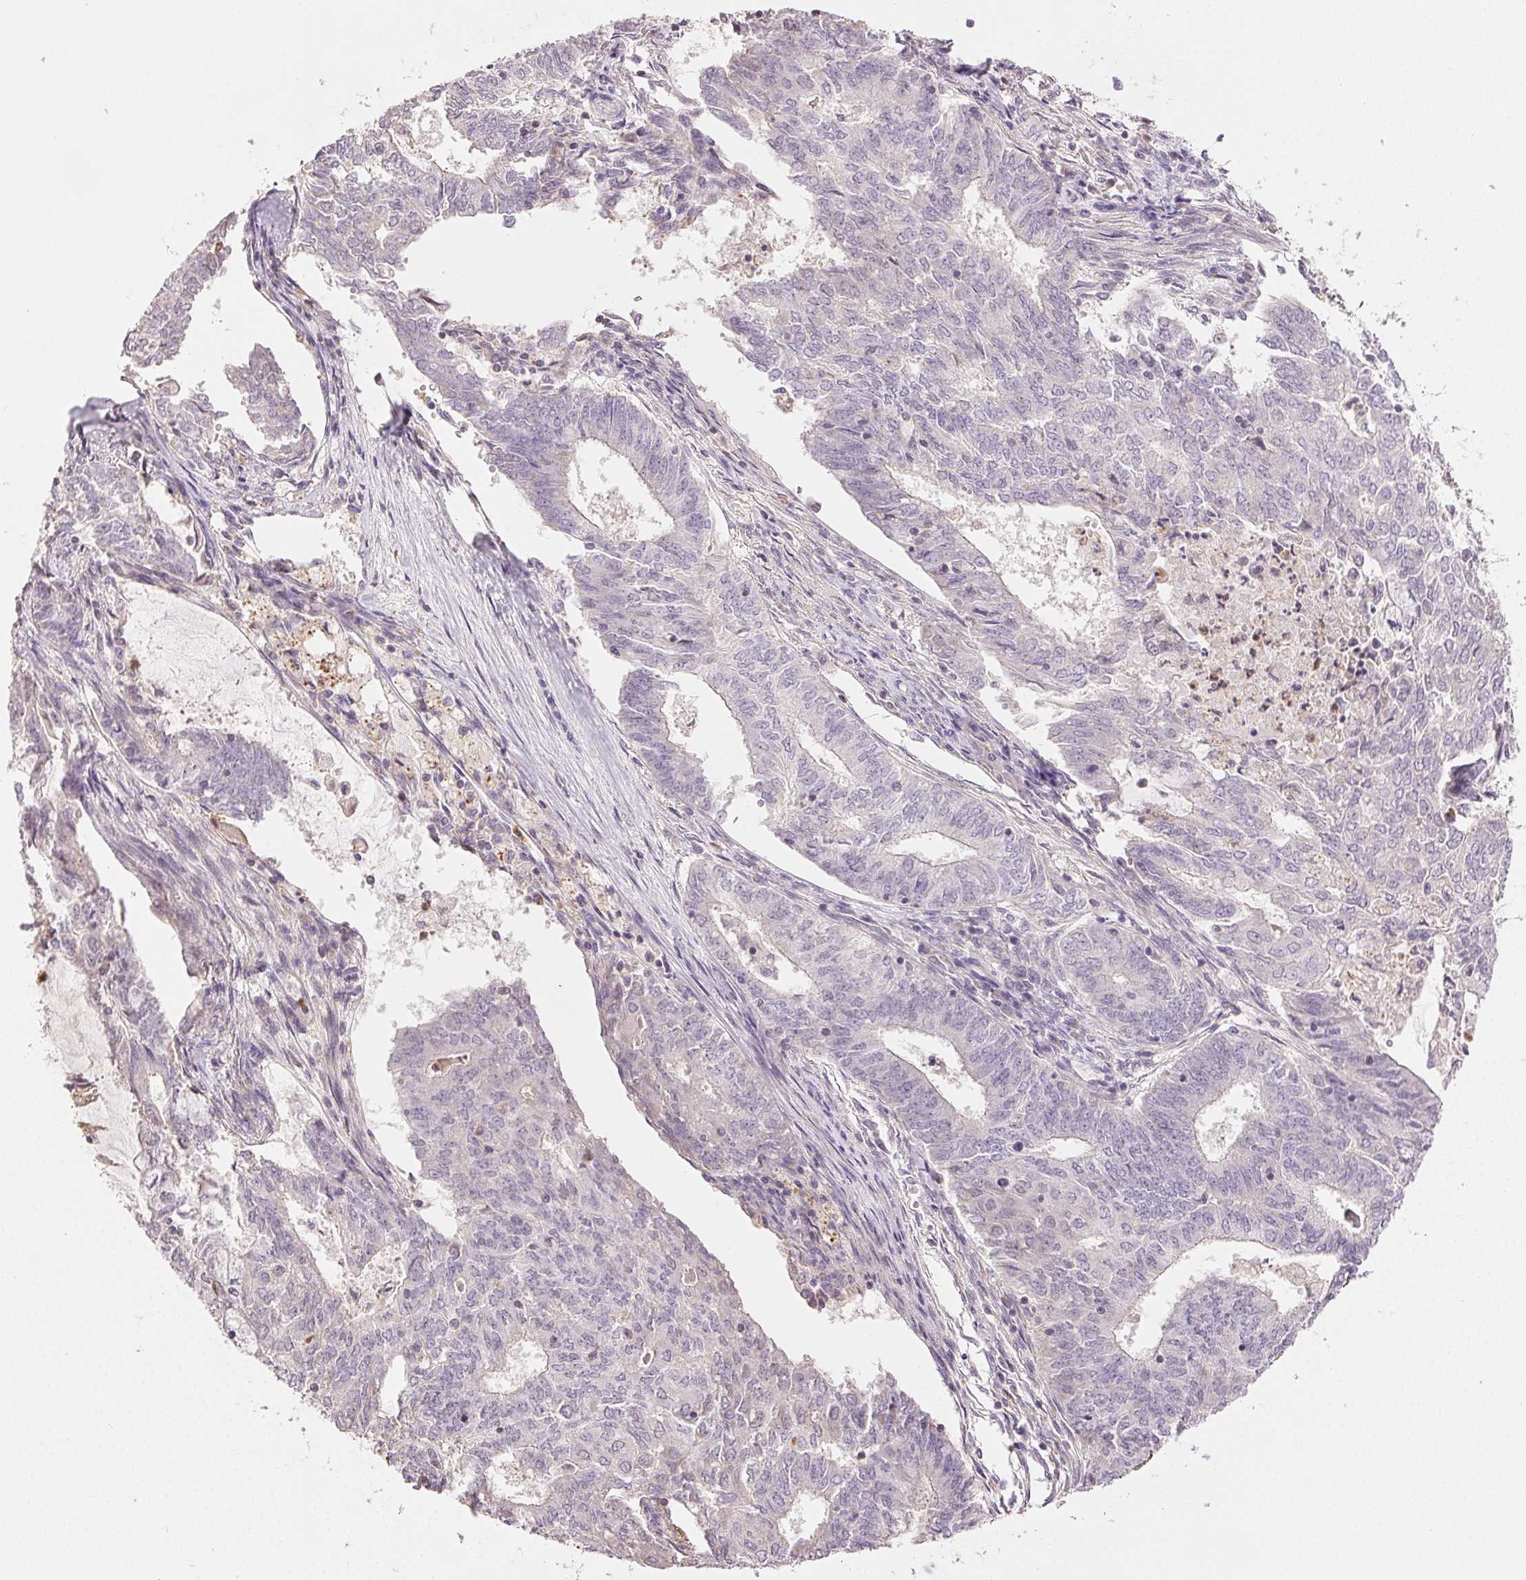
{"staining": {"intensity": "negative", "quantity": "none", "location": "none"}, "tissue": "endometrial cancer", "cell_type": "Tumor cells", "image_type": "cancer", "snomed": [{"axis": "morphology", "description": "Adenocarcinoma, NOS"}, {"axis": "topography", "description": "Endometrium"}], "caption": "The IHC histopathology image has no significant positivity in tumor cells of endometrial cancer (adenocarcinoma) tissue.", "gene": "TMEM253", "patient": {"sex": "female", "age": 62}}